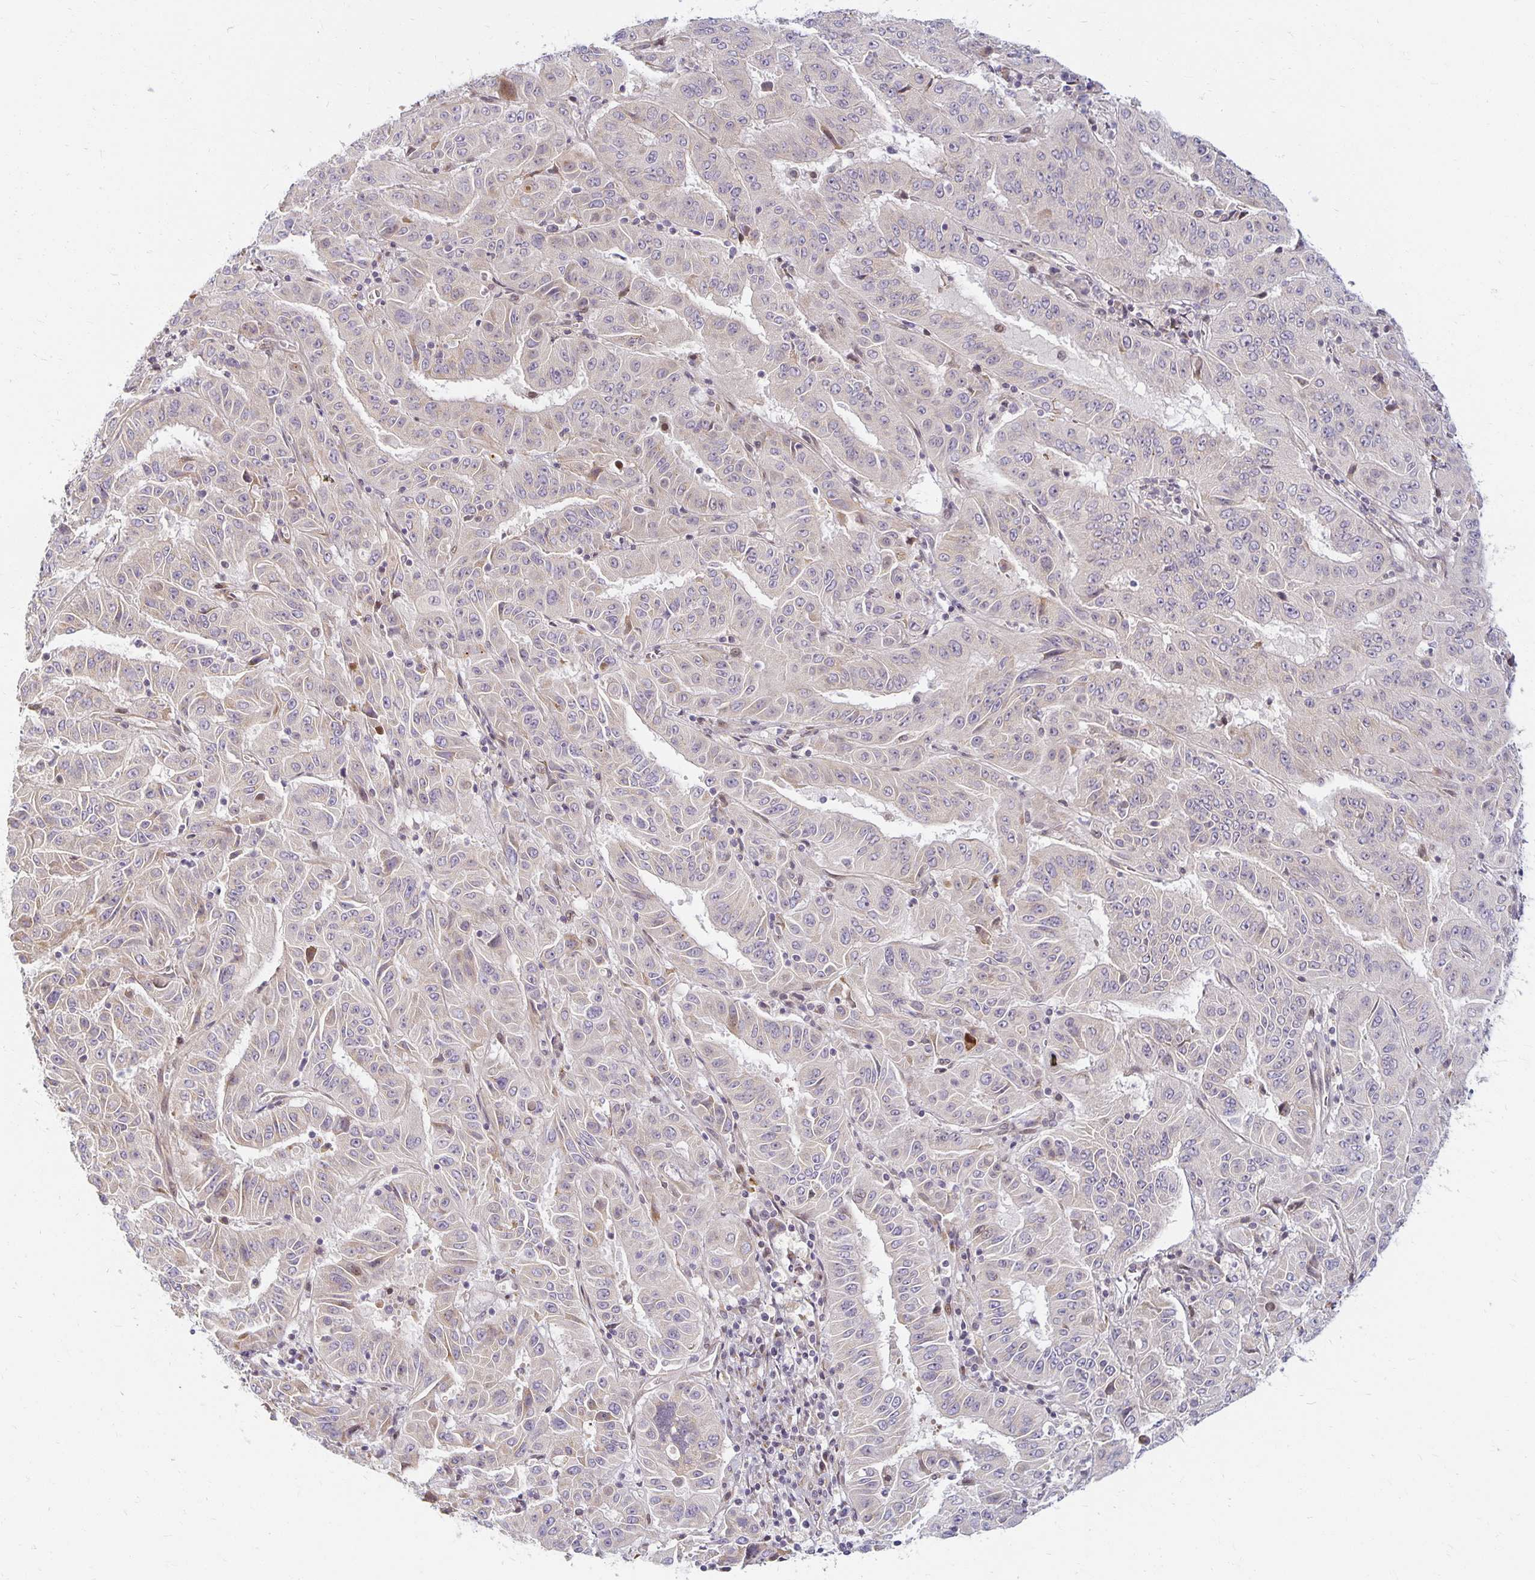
{"staining": {"intensity": "negative", "quantity": "none", "location": "none"}, "tissue": "pancreatic cancer", "cell_type": "Tumor cells", "image_type": "cancer", "snomed": [{"axis": "morphology", "description": "Adenocarcinoma, NOS"}, {"axis": "topography", "description": "Pancreas"}], "caption": "This is an immunohistochemistry (IHC) micrograph of human pancreatic adenocarcinoma. There is no positivity in tumor cells.", "gene": "EHF", "patient": {"sex": "male", "age": 63}}